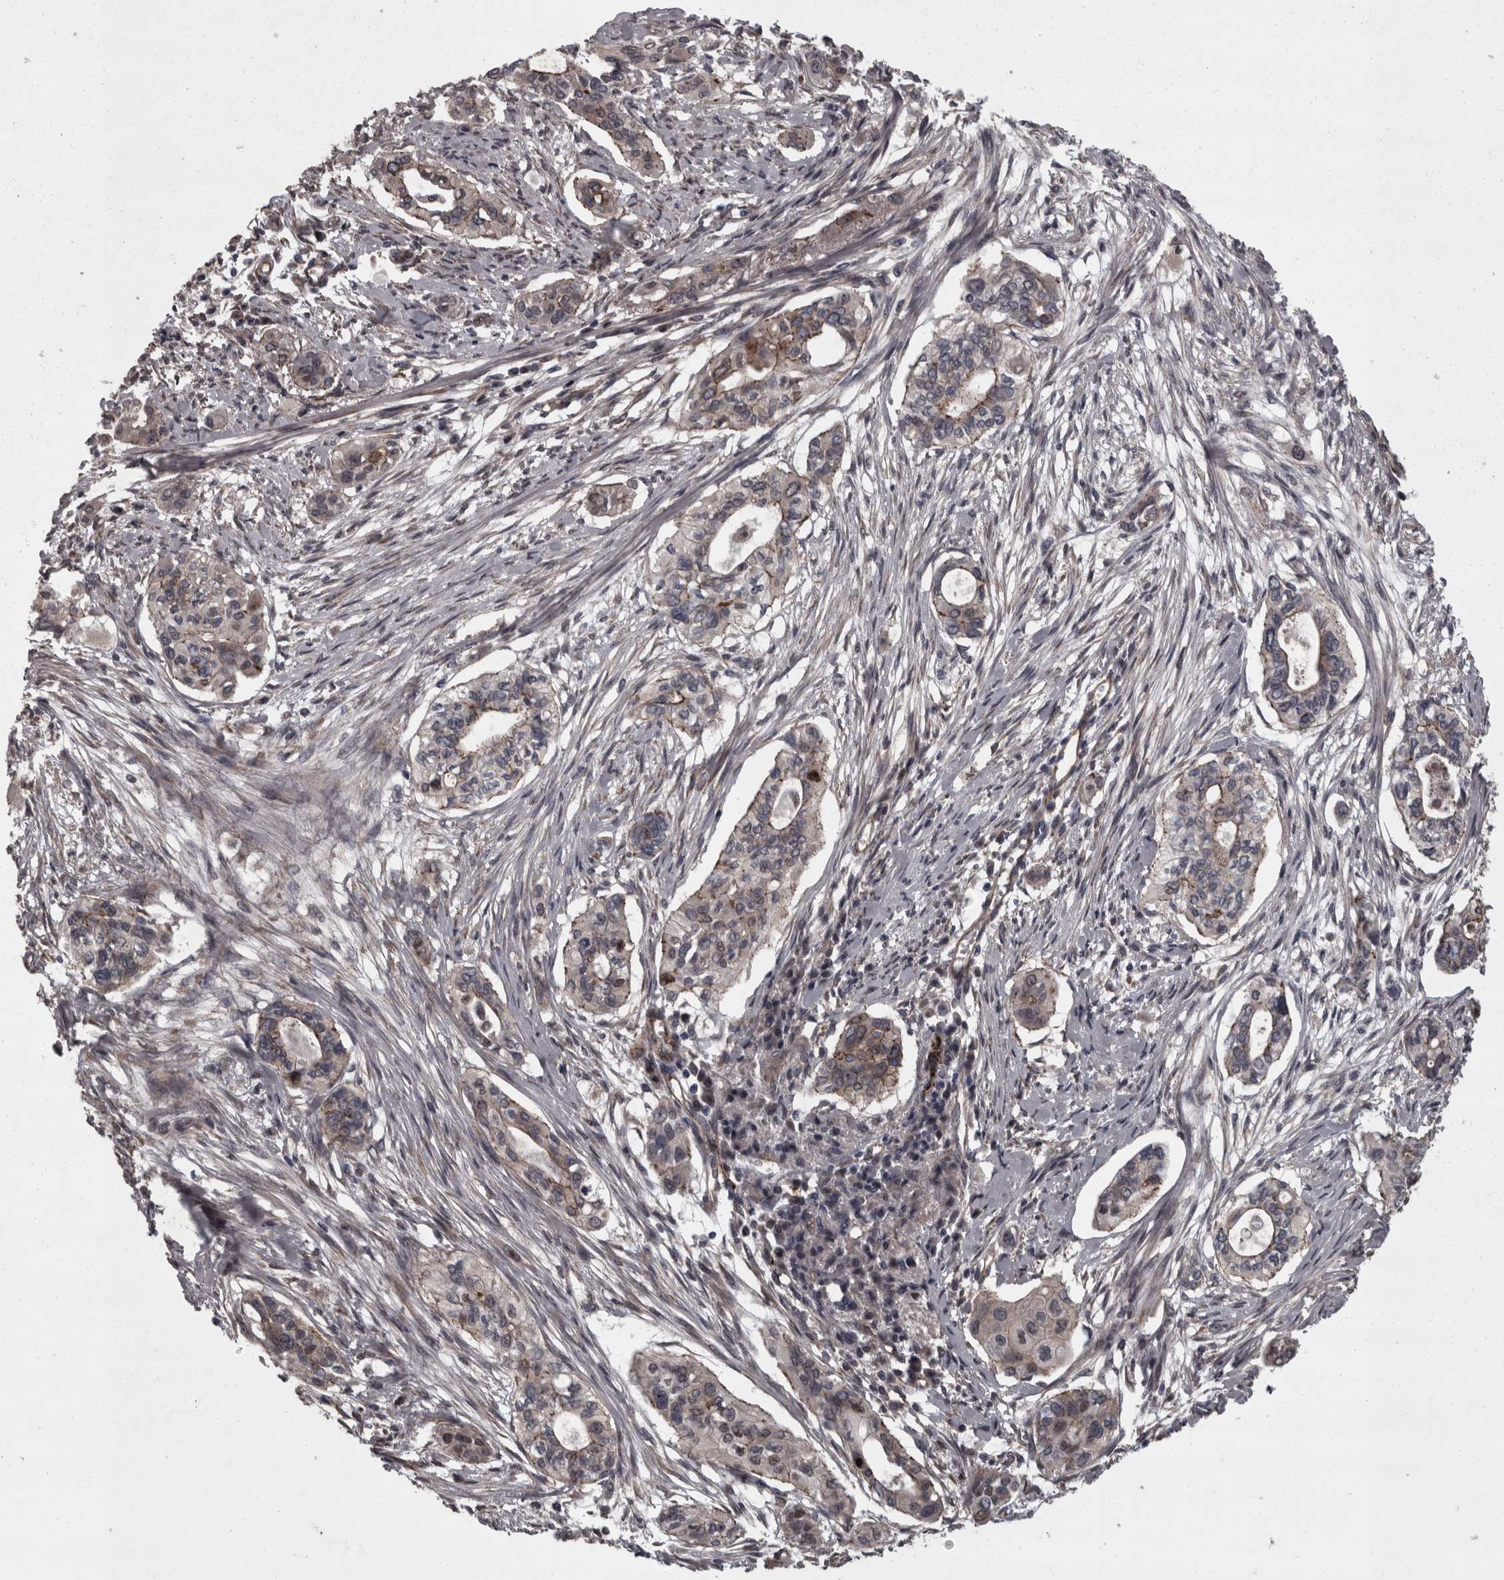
{"staining": {"intensity": "weak", "quantity": "25%-75%", "location": "cytoplasmic/membranous"}, "tissue": "pancreatic cancer", "cell_type": "Tumor cells", "image_type": "cancer", "snomed": [{"axis": "morphology", "description": "Adenocarcinoma, NOS"}, {"axis": "topography", "description": "Pancreas"}], "caption": "Pancreatic cancer (adenocarcinoma) stained with a brown dye exhibits weak cytoplasmic/membranous positive staining in approximately 25%-75% of tumor cells.", "gene": "PCDH17", "patient": {"sex": "female", "age": 60}}